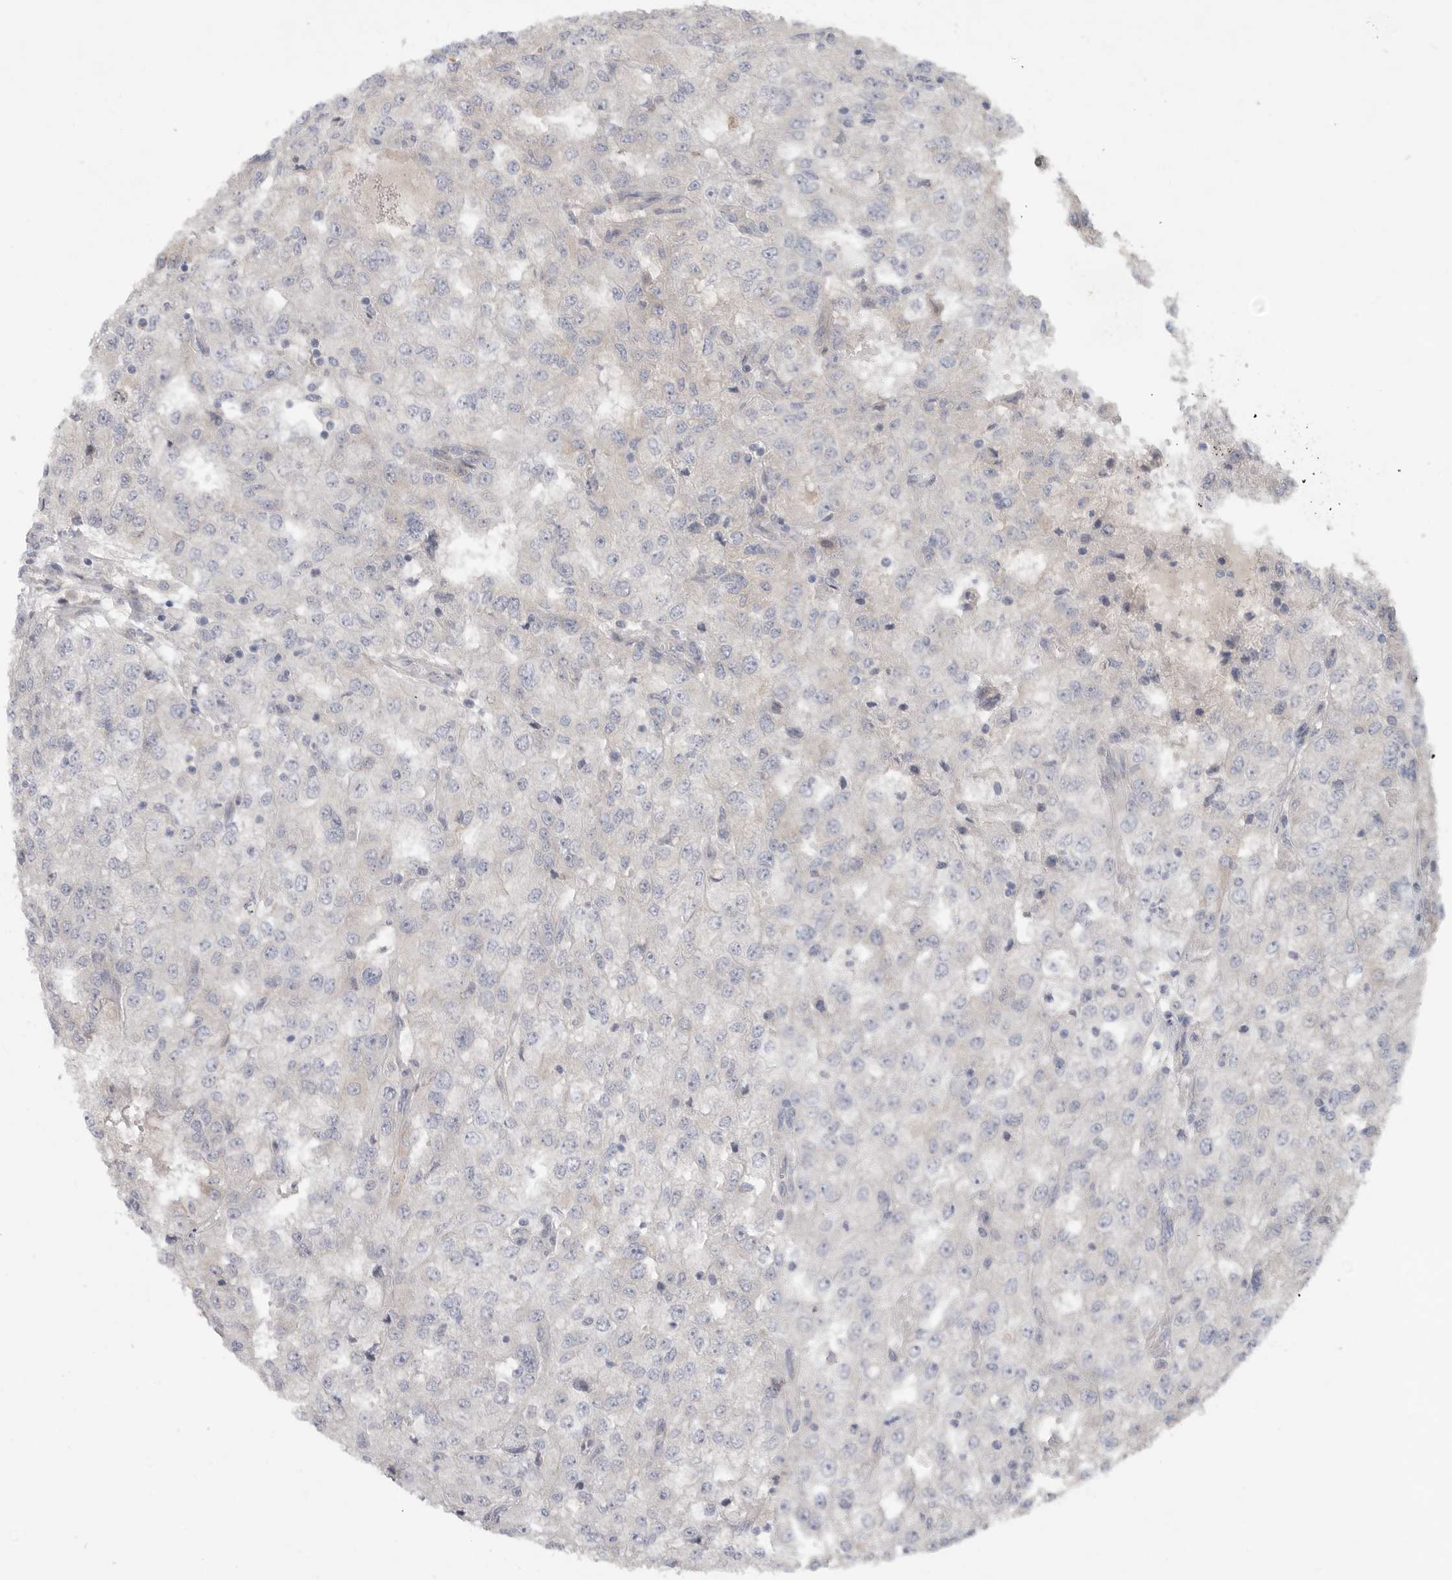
{"staining": {"intensity": "negative", "quantity": "none", "location": "none"}, "tissue": "renal cancer", "cell_type": "Tumor cells", "image_type": "cancer", "snomed": [{"axis": "morphology", "description": "Adenocarcinoma, NOS"}, {"axis": "topography", "description": "Kidney"}], "caption": "An immunohistochemistry histopathology image of adenocarcinoma (renal) is shown. There is no staining in tumor cells of adenocarcinoma (renal).", "gene": "MTFR1L", "patient": {"sex": "female", "age": 54}}